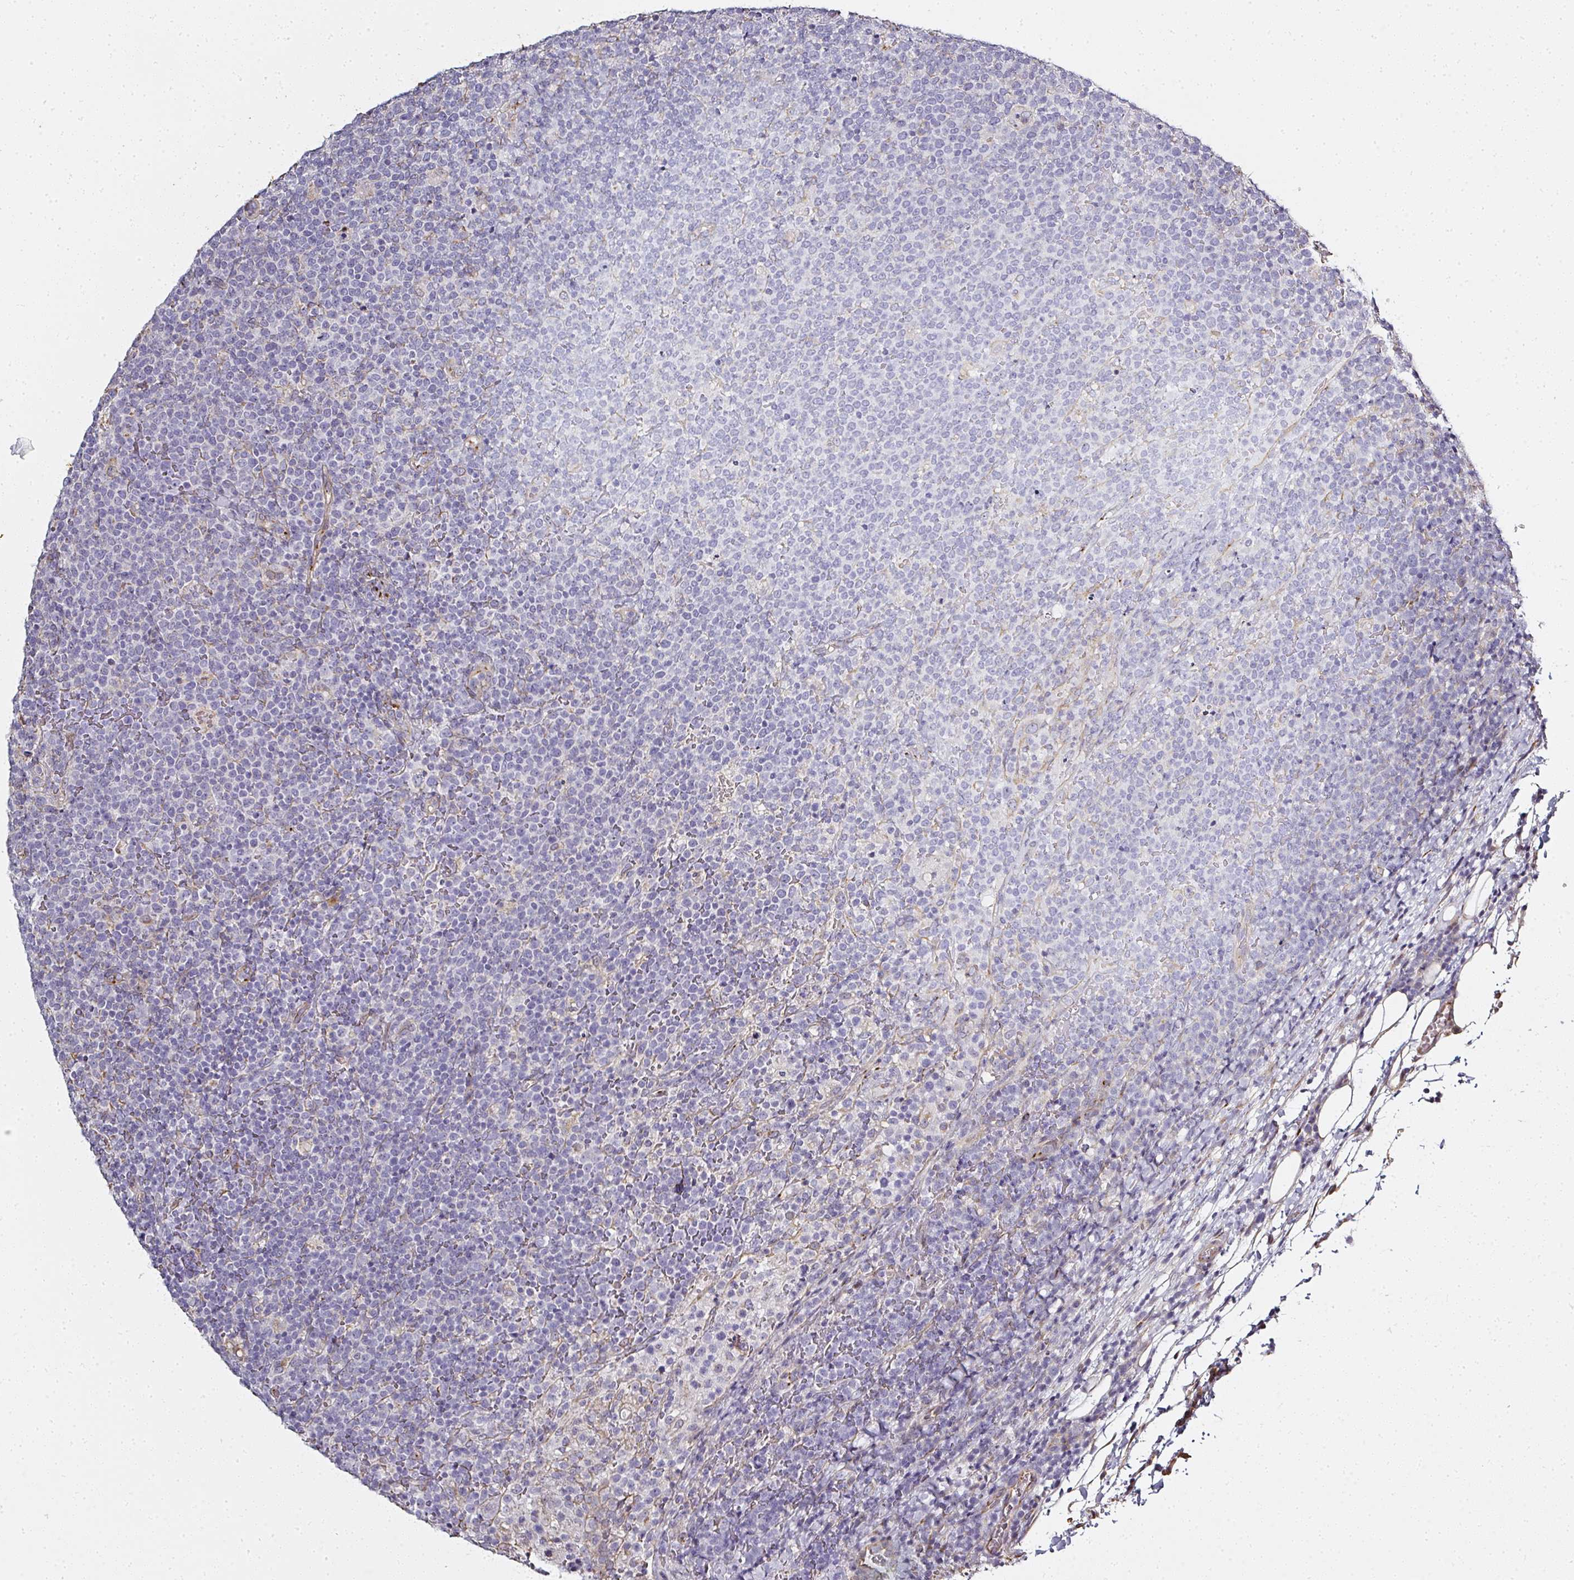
{"staining": {"intensity": "negative", "quantity": "none", "location": "none"}, "tissue": "lymphoma", "cell_type": "Tumor cells", "image_type": "cancer", "snomed": [{"axis": "morphology", "description": "Malignant lymphoma, non-Hodgkin's type, High grade"}, {"axis": "topography", "description": "Lymph node"}], "caption": "There is no significant expression in tumor cells of lymphoma.", "gene": "ATP8B2", "patient": {"sex": "male", "age": 61}}